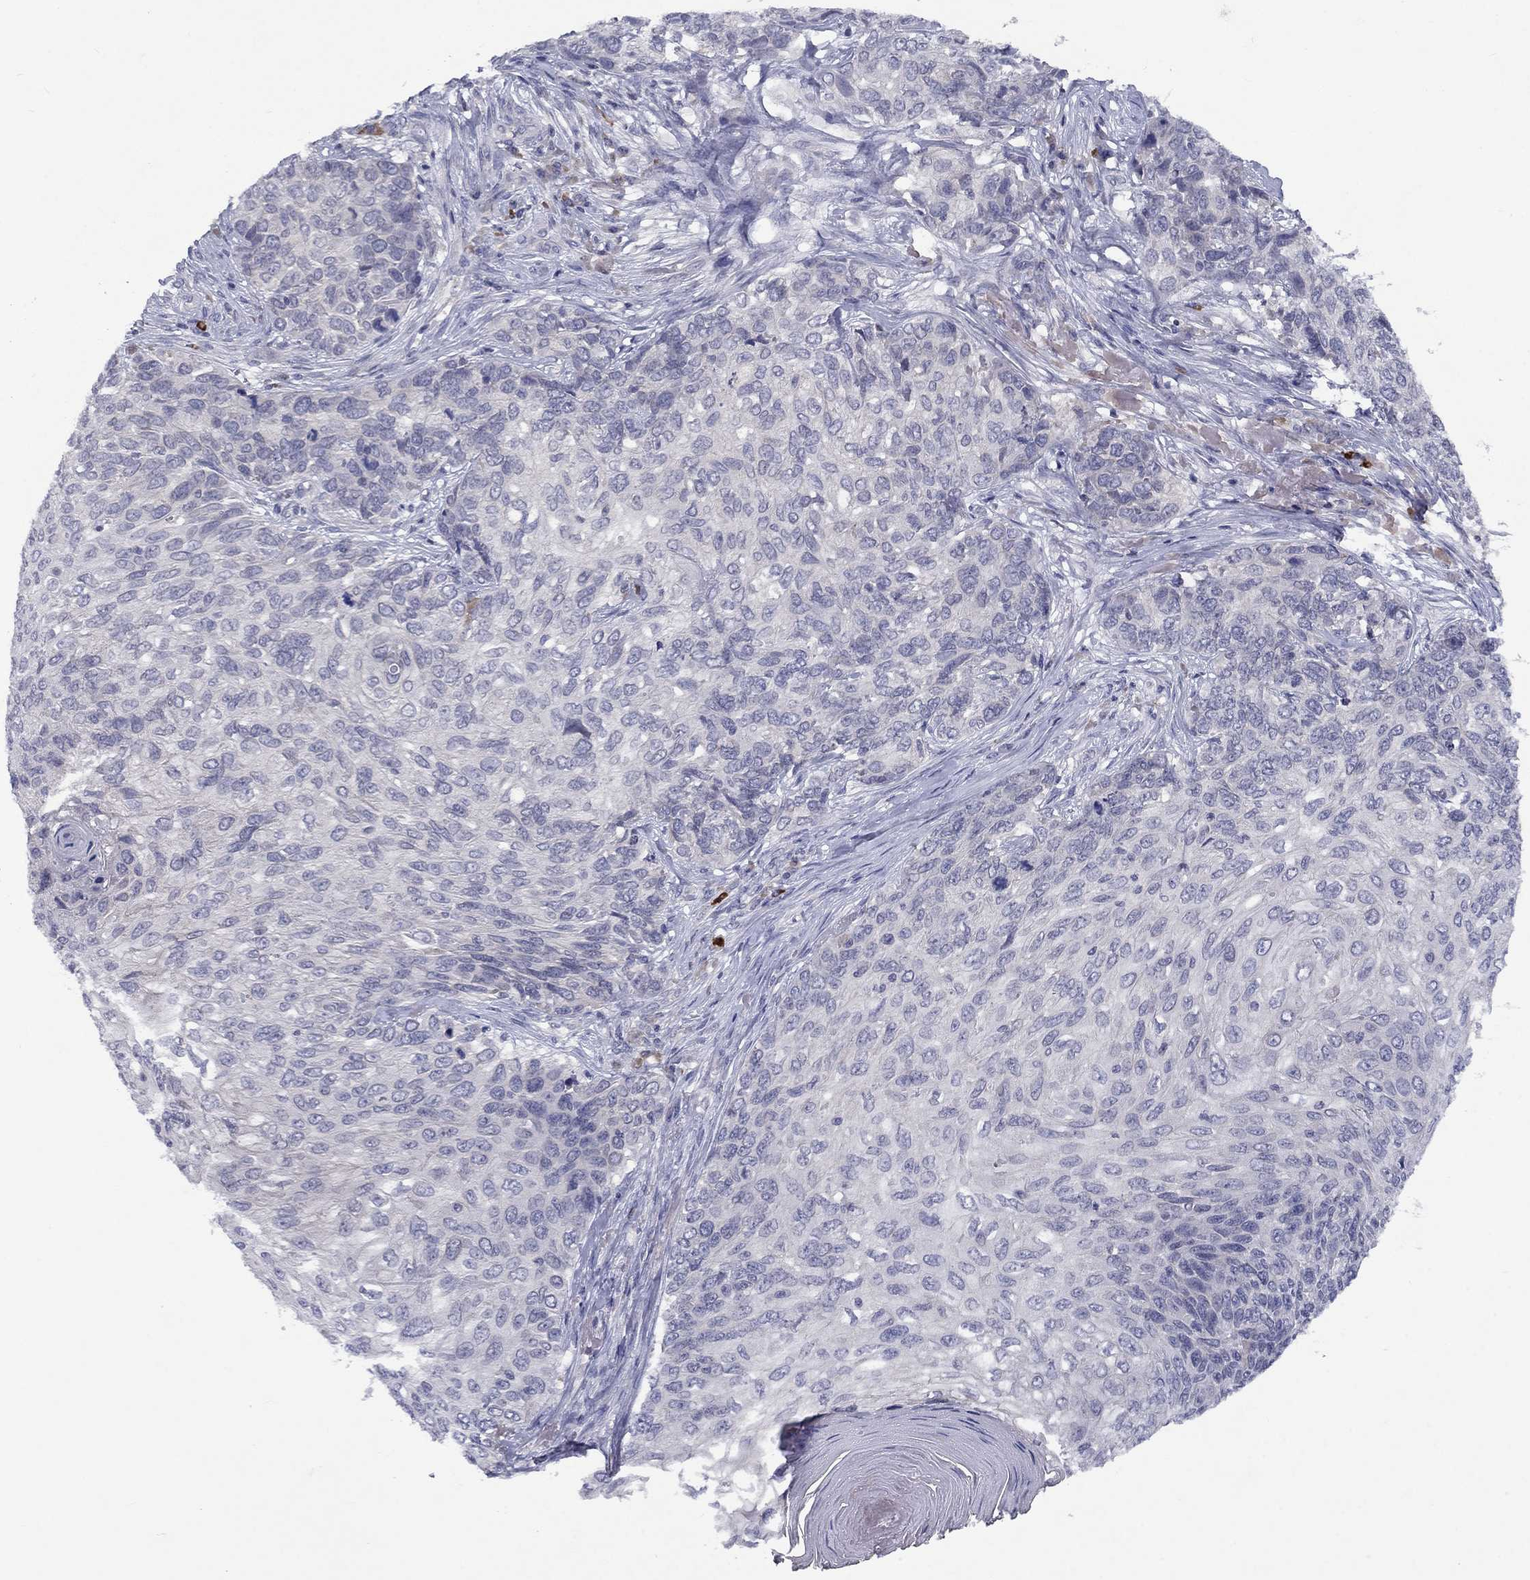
{"staining": {"intensity": "negative", "quantity": "none", "location": "none"}, "tissue": "skin cancer", "cell_type": "Tumor cells", "image_type": "cancer", "snomed": [{"axis": "morphology", "description": "Squamous cell carcinoma, NOS"}, {"axis": "topography", "description": "Skin"}], "caption": "Skin cancer (squamous cell carcinoma) was stained to show a protein in brown. There is no significant expression in tumor cells.", "gene": "CACNA1A", "patient": {"sex": "male", "age": 92}}